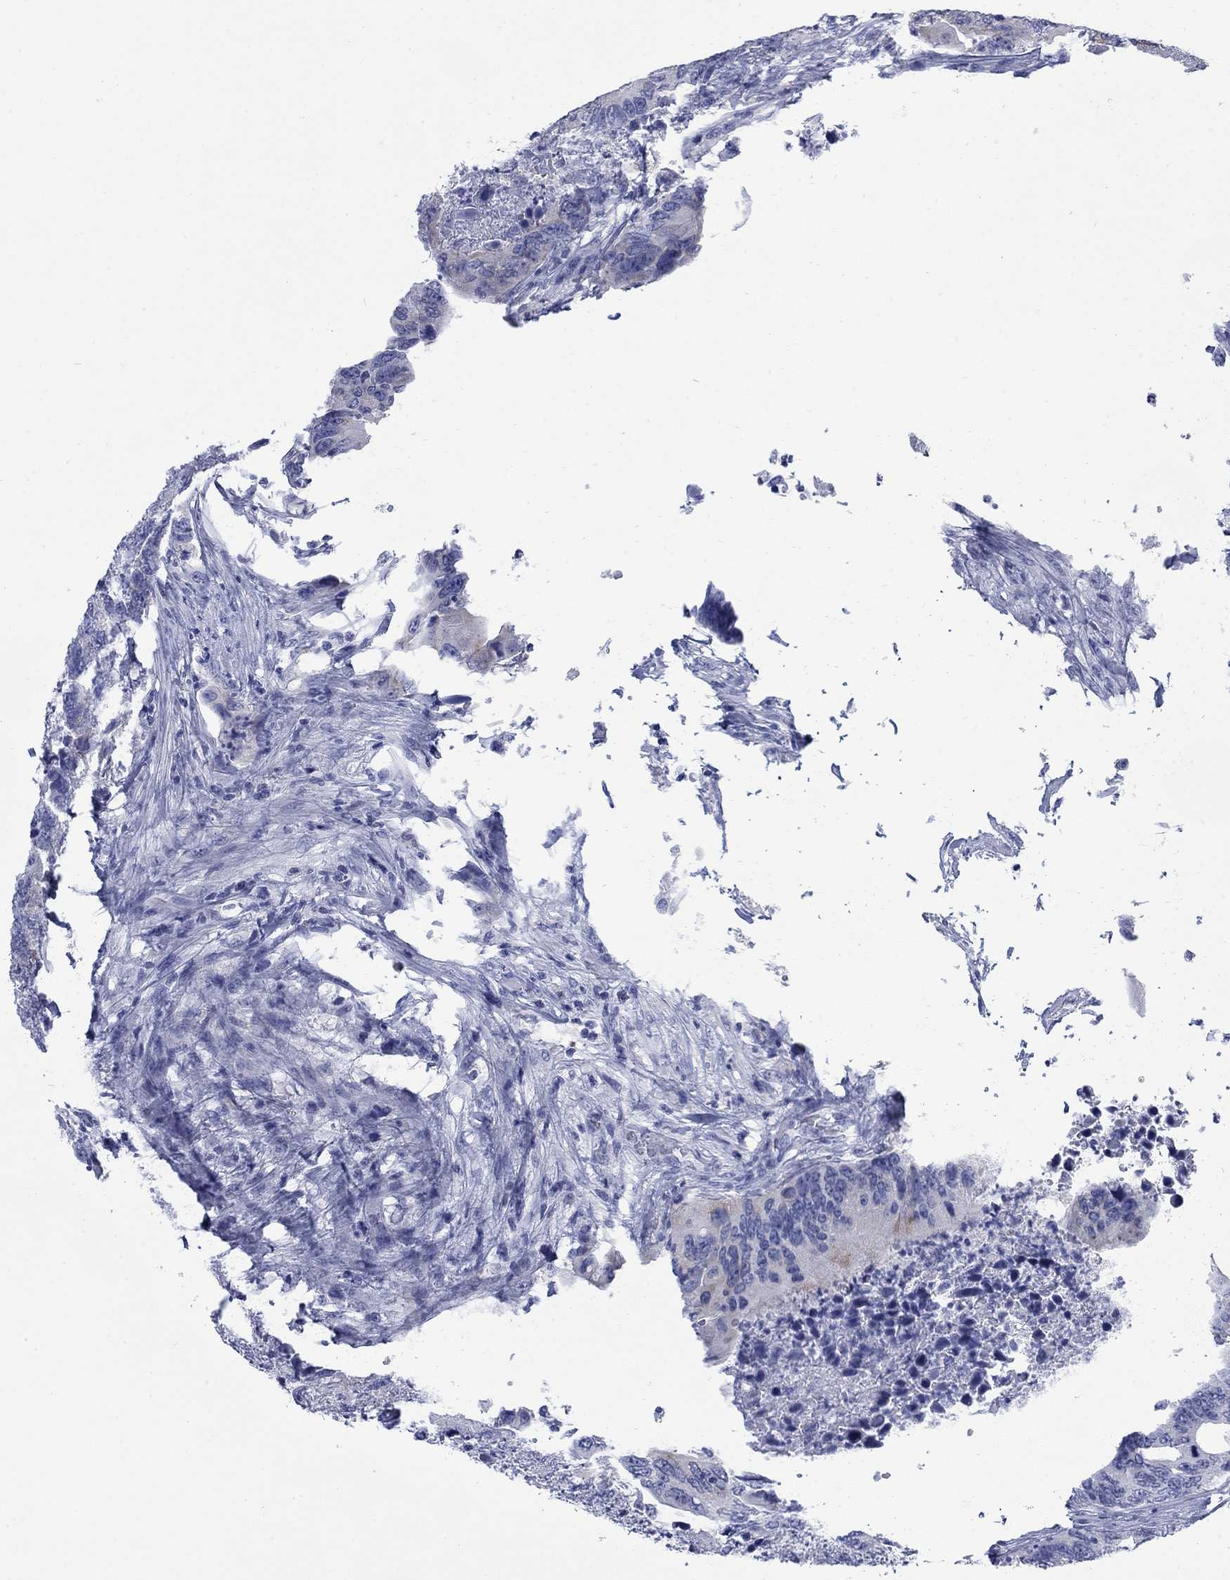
{"staining": {"intensity": "weak", "quantity": "<25%", "location": "cytoplasmic/membranous"}, "tissue": "colorectal cancer", "cell_type": "Tumor cells", "image_type": "cancer", "snomed": [{"axis": "morphology", "description": "Adenocarcinoma, NOS"}, {"axis": "topography", "description": "Colon"}], "caption": "Photomicrograph shows no protein expression in tumor cells of adenocarcinoma (colorectal) tissue. The staining was performed using DAB (3,3'-diaminobenzidine) to visualize the protein expression in brown, while the nuclei were stained in blue with hematoxylin (Magnification: 20x).", "gene": "IGF2BP3", "patient": {"sex": "female", "age": 90}}